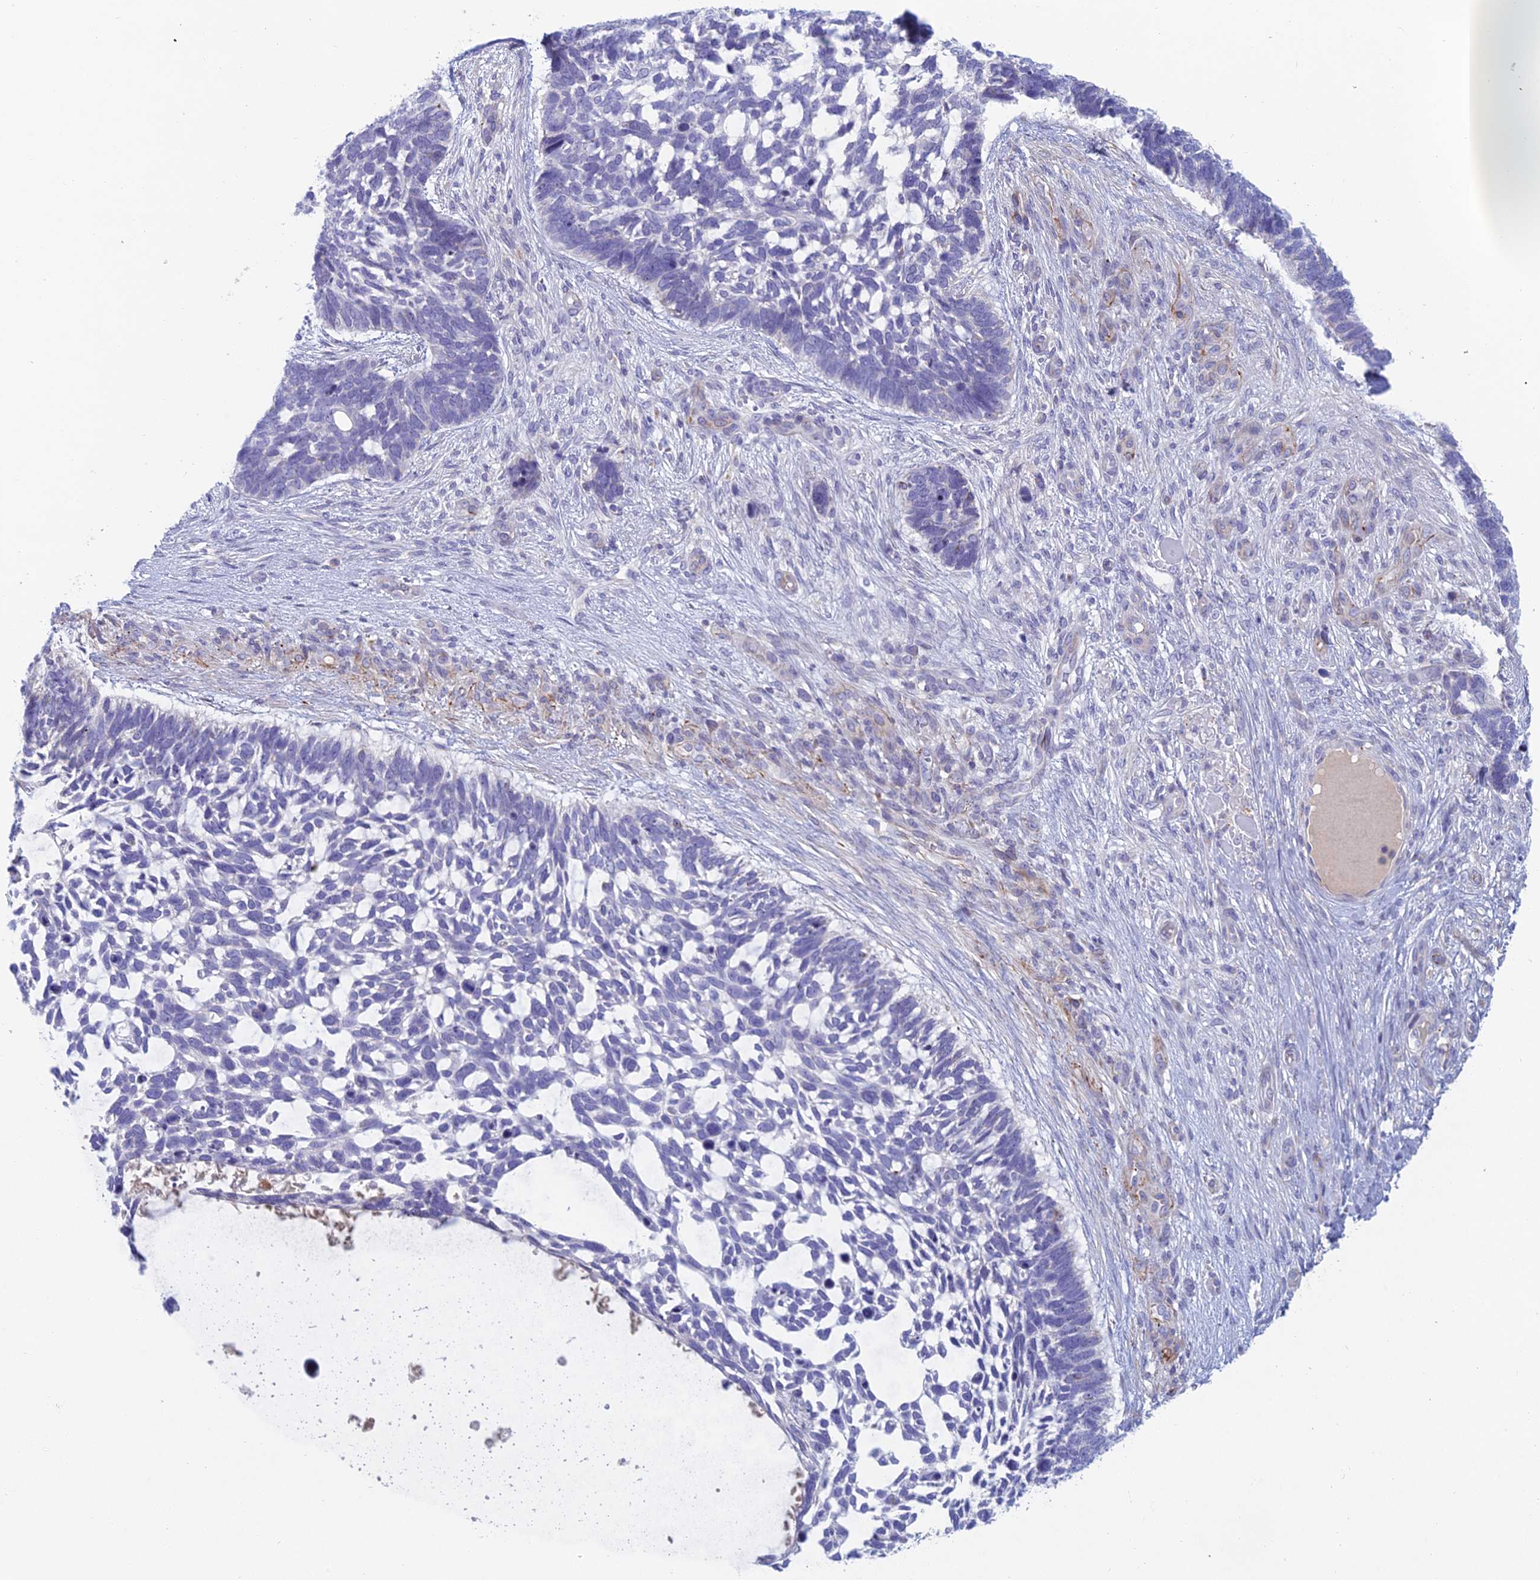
{"staining": {"intensity": "negative", "quantity": "none", "location": "none"}, "tissue": "skin cancer", "cell_type": "Tumor cells", "image_type": "cancer", "snomed": [{"axis": "morphology", "description": "Basal cell carcinoma"}, {"axis": "topography", "description": "Skin"}], "caption": "Image shows no protein staining in tumor cells of skin cancer (basal cell carcinoma) tissue.", "gene": "FERD3L", "patient": {"sex": "male", "age": 88}}